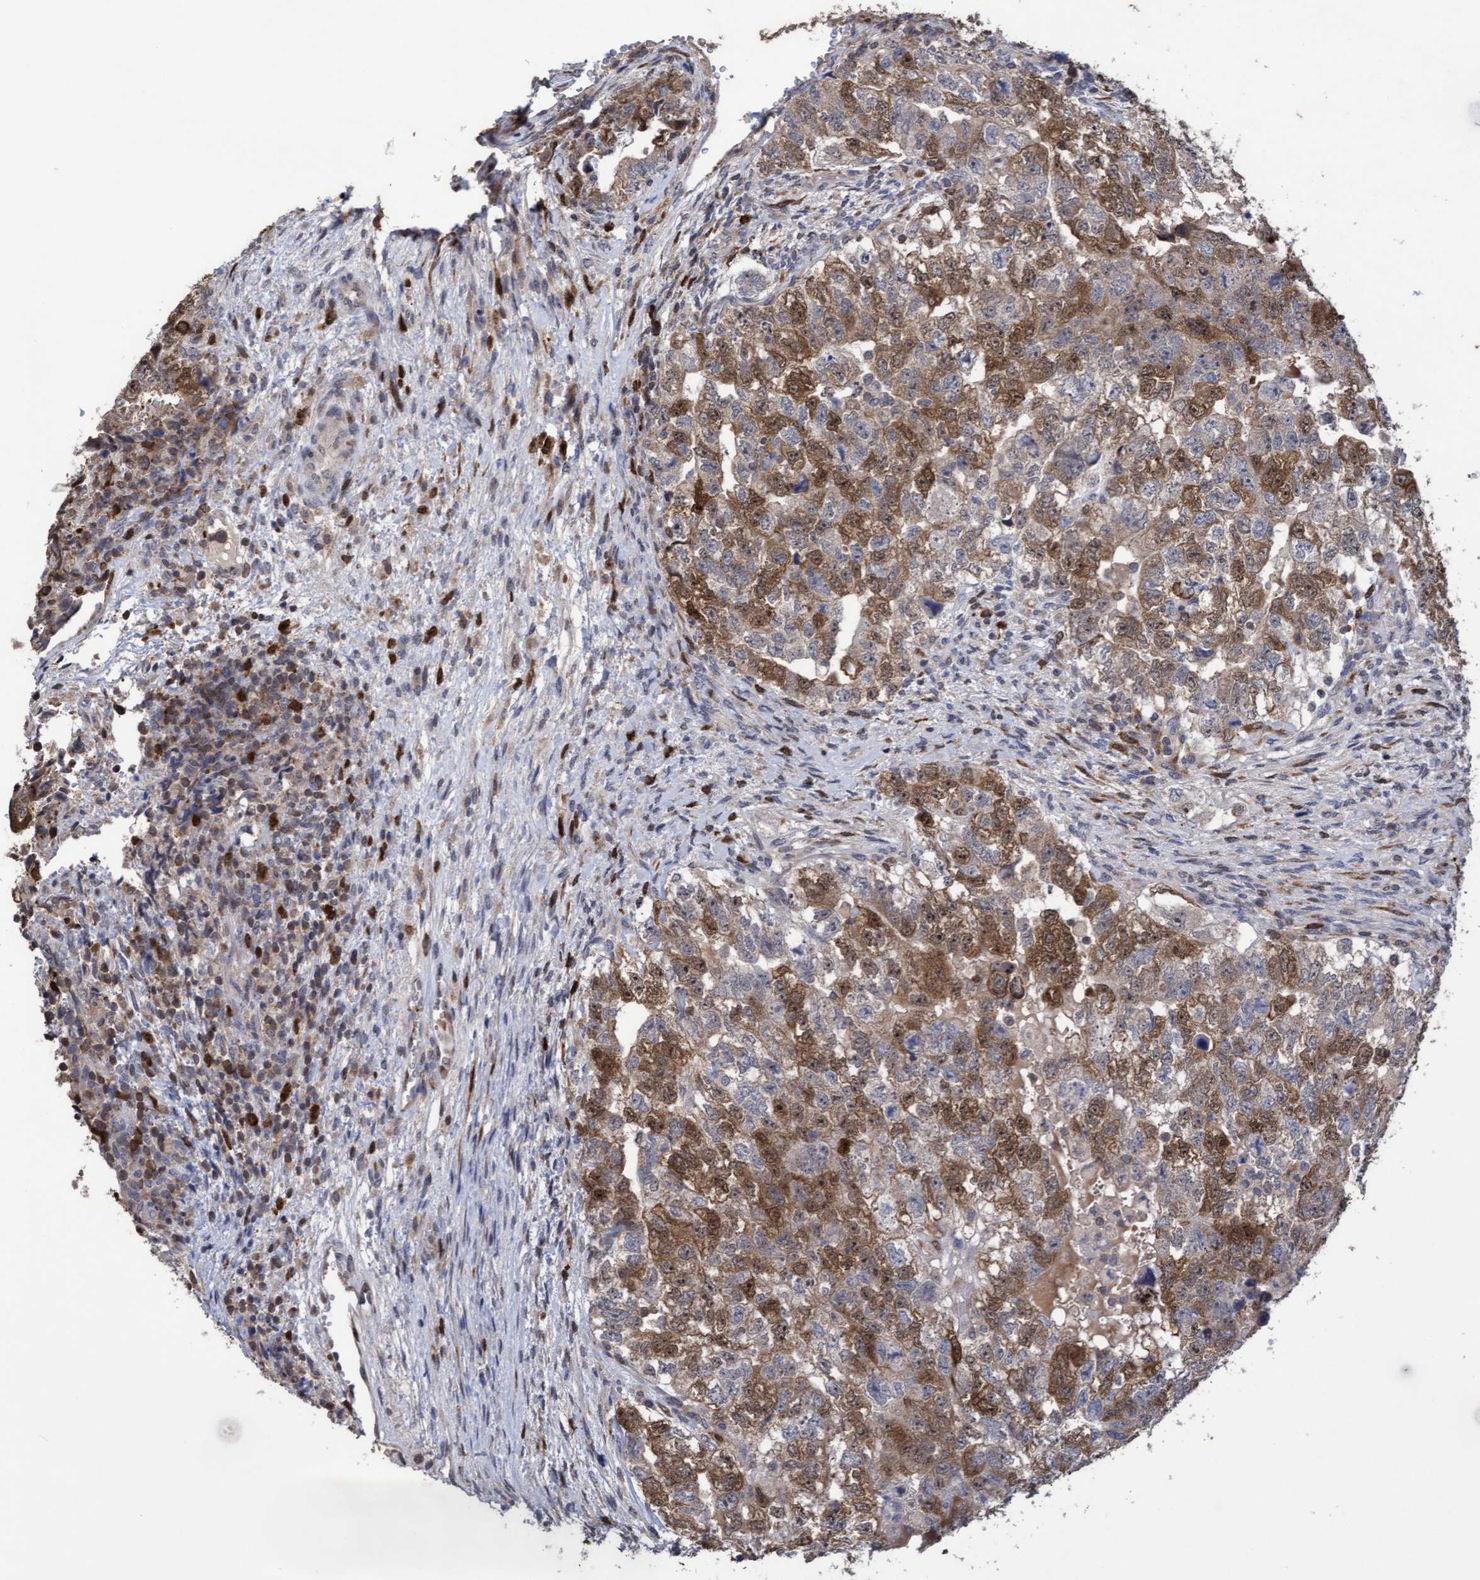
{"staining": {"intensity": "moderate", "quantity": ">75%", "location": "cytoplasmic/membranous,nuclear"}, "tissue": "testis cancer", "cell_type": "Tumor cells", "image_type": "cancer", "snomed": [{"axis": "morphology", "description": "Carcinoma, Embryonal, NOS"}, {"axis": "topography", "description": "Testis"}], "caption": "This is an image of immunohistochemistry staining of testis cancer, which shows moderate expression in the cytoplasmic/membranous and nuclear of tumor cells.", "gene": "SLBP", "patient": {"sex": "male", "age": 36}}